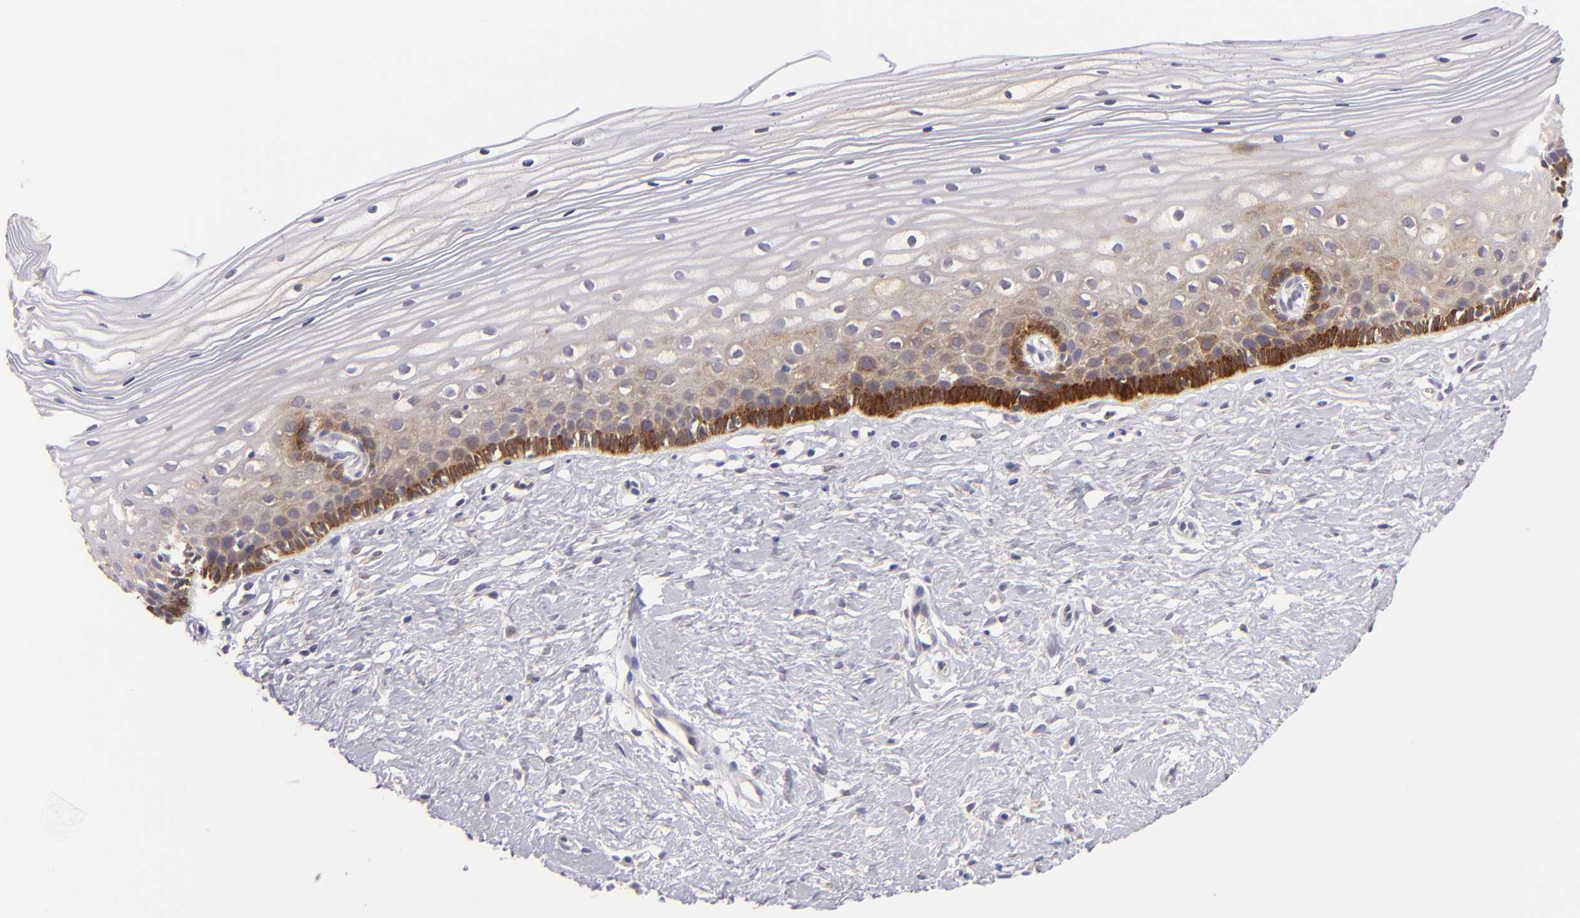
{"staining": {"intensity": "strong", "quantity": ">75%", "location": "cytoplasmic/membranous"}, "tissue": "cervix", "cell_type": "Glandular cells", "image_type": "normal", "snomed": [{"axis": "morphology", "description": "Normal tissue, NOS"}, {"axis": "topography", "description": "Cervix"}], "caption": "A brown stain highlights strong cytoplasmic/membranous positivity of a protein in glandular cells of unremarkable human cervix. The protein is stained brown, and the nuclei are stained in blue (DAB (3,3'-diaminobenzidine) IHC with brightfield microscopy, high magnification).", "gene": "MMP10", "patient": {"sex": "female", "age": 40}}